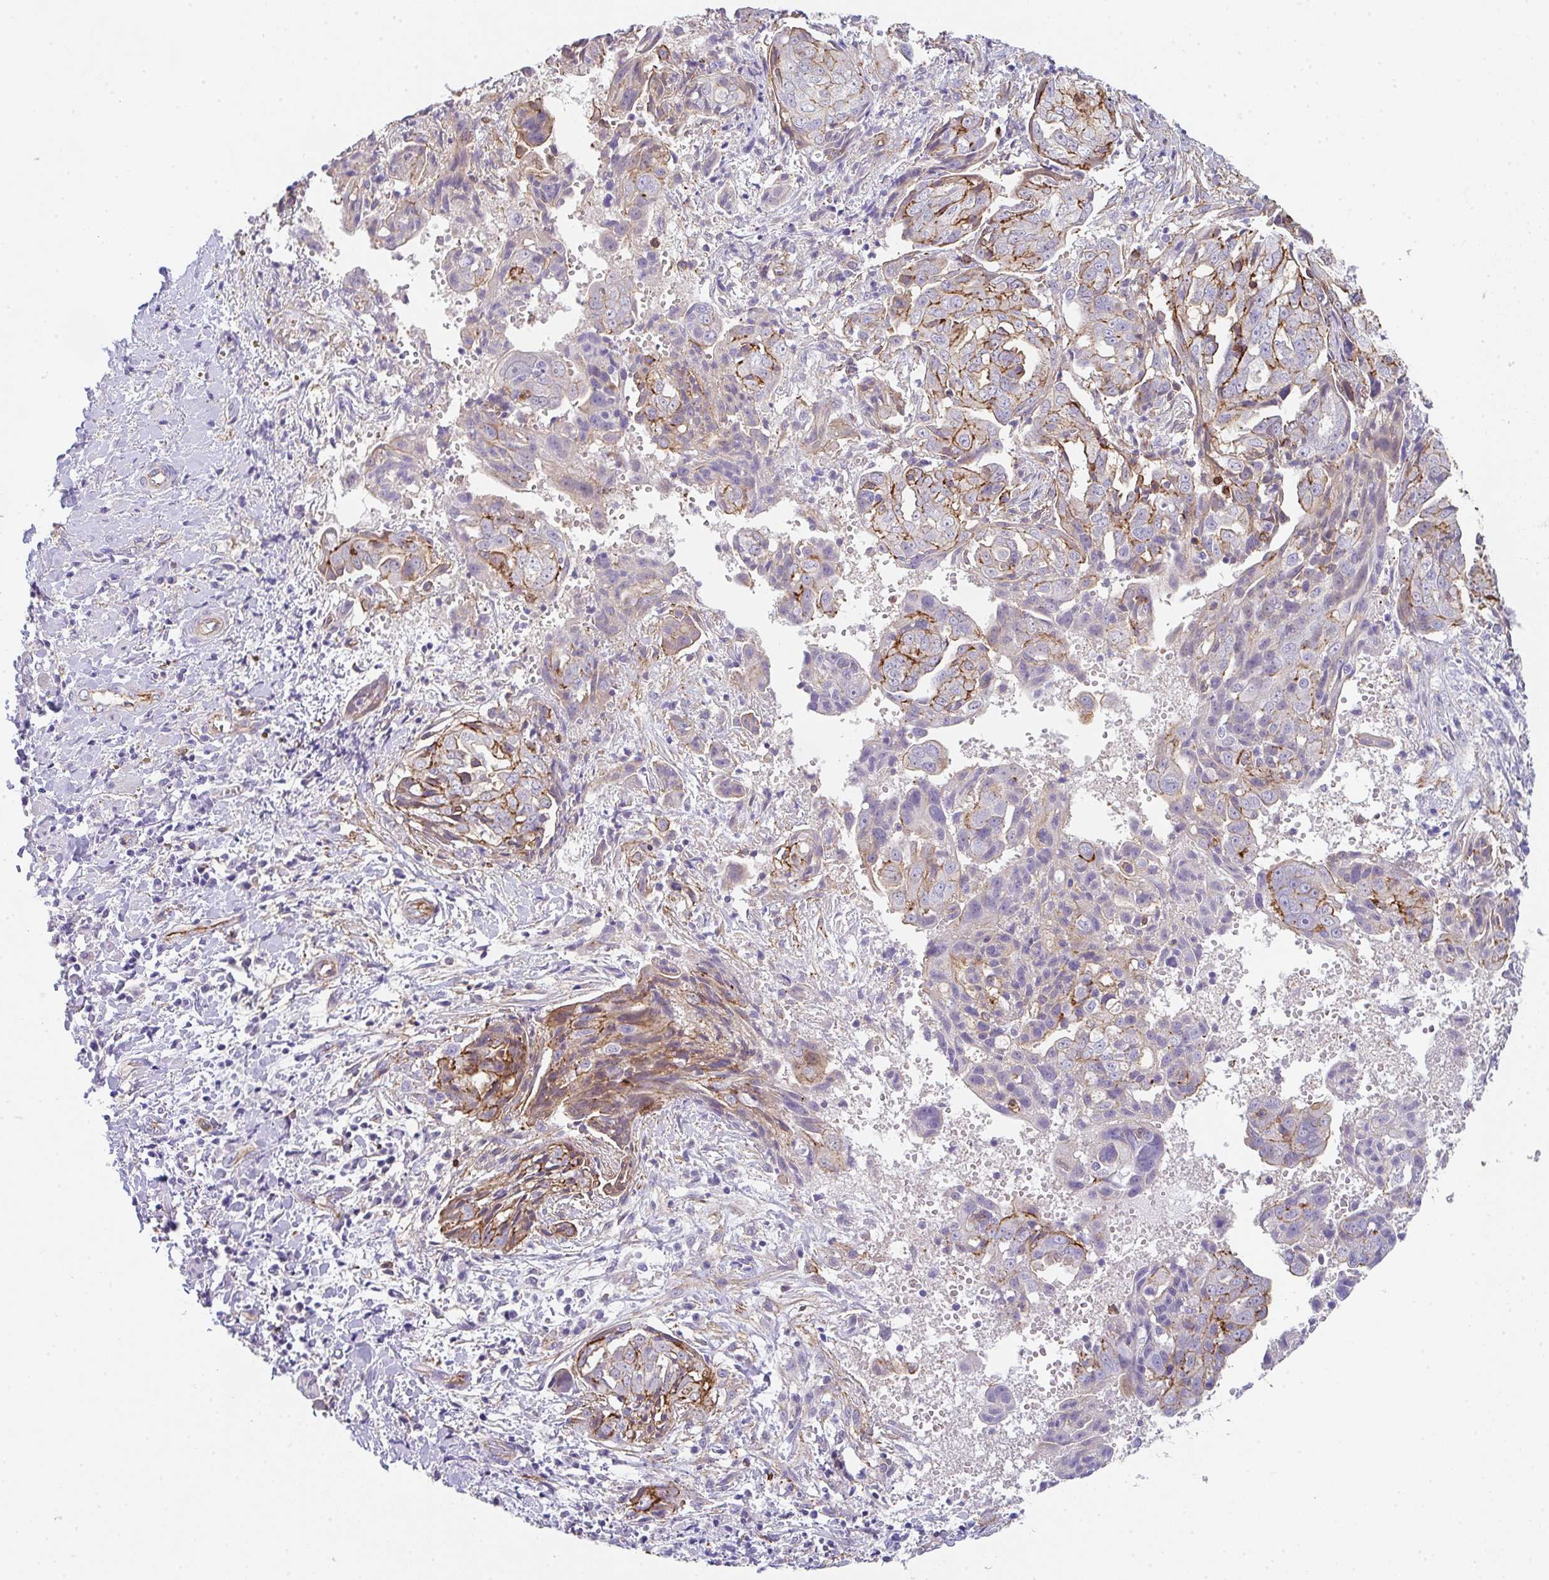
{"staining": {"intensity": "moderate", "quantity": "<25%", "location": "cytoplasmic/membranous"}, "tissue": "ovarian cancer", "cell_type": "Tumor cells", "image_type": "cancer", "snomed": [{"axis": "morphology", "description": "Carcinoma, endometroid"}, {"axis": "topography", "description": "Ovary"}], "caption": "An image of ovarian cancer stained for a protein reveals moderate cytoplasmic/membranous brown staining in tumor cells.", "gene": "DBN1", "patient": {"sex": "female", "age": 70}}